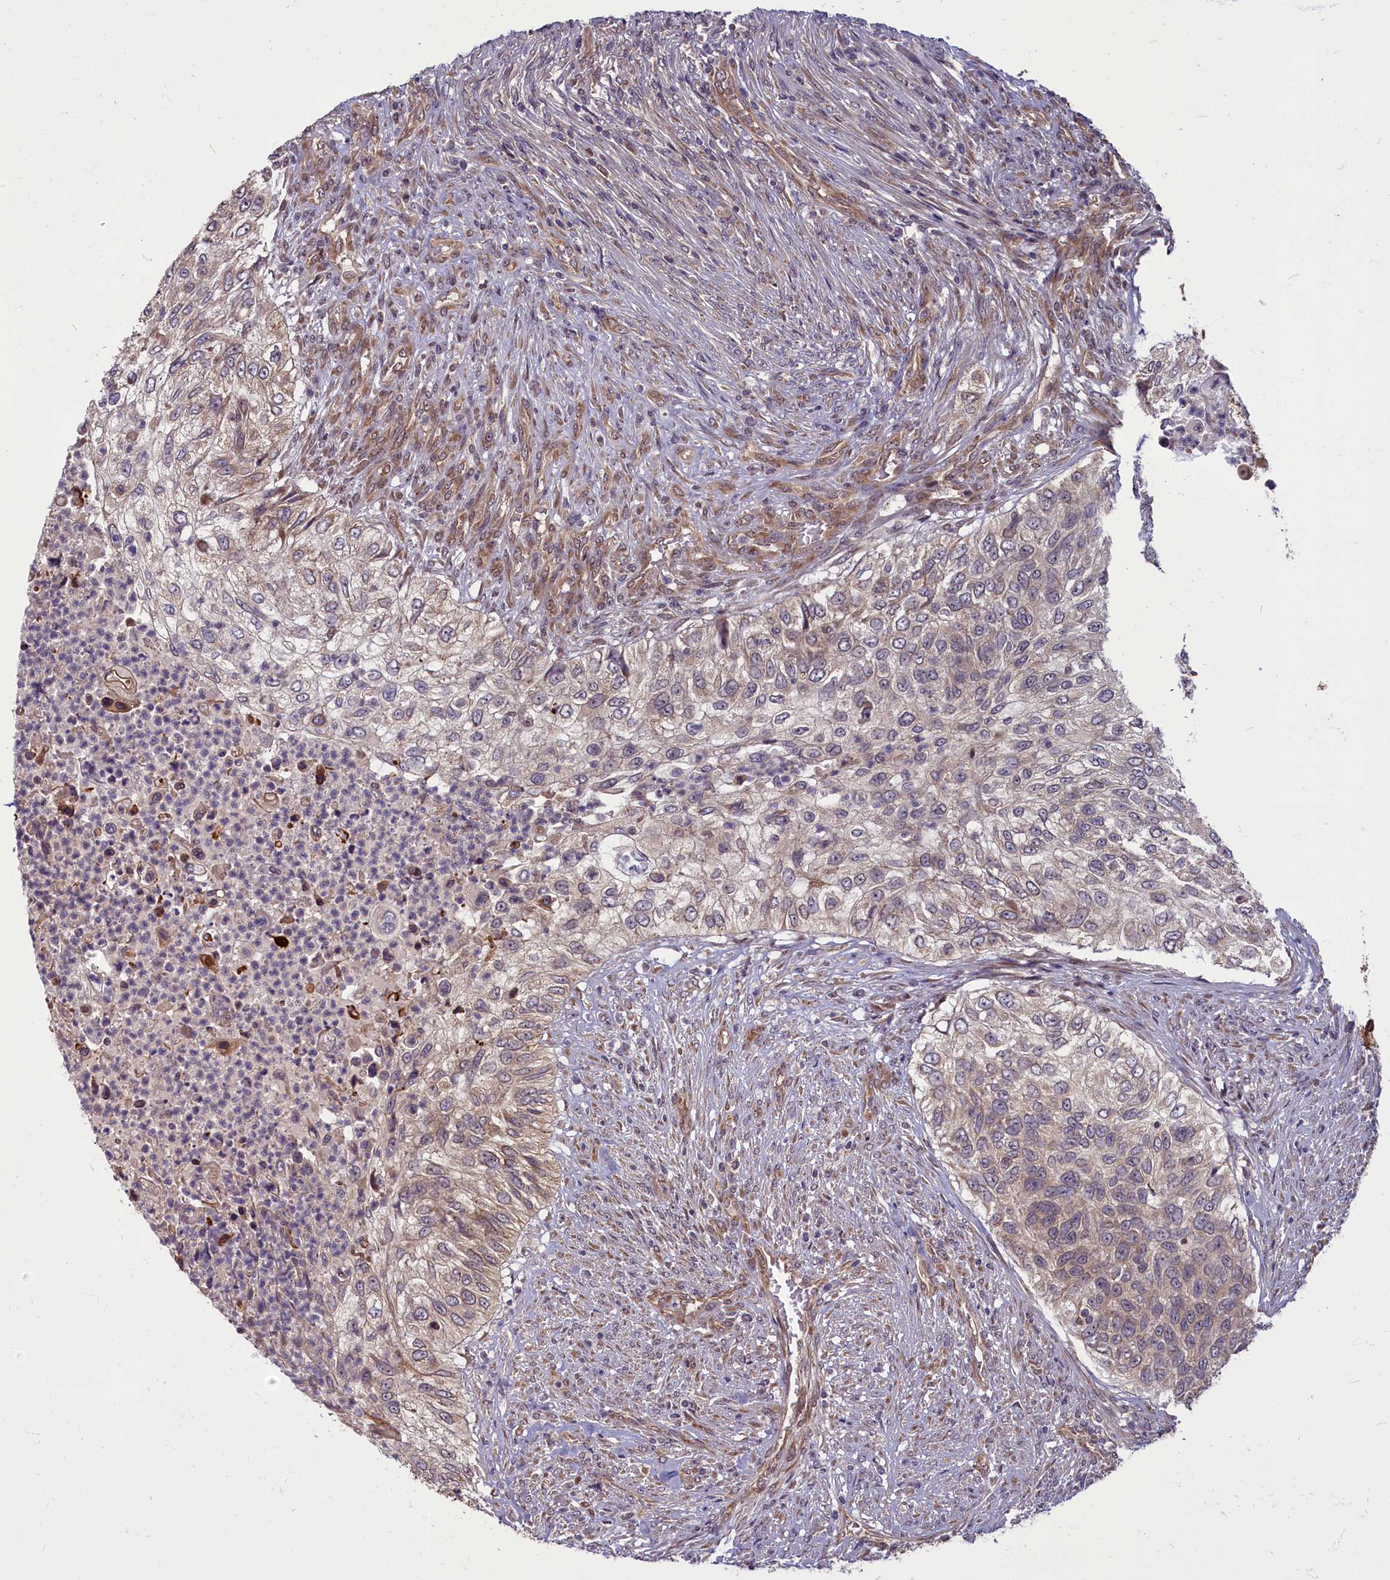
{"staining": {"intensity": "weak", "quantity": "25%-75%", "location": "cytoplasmic/membranous"}, "tissue": "urothelial cancer", "cell_type": "Tumor cells", "image_type": "cancer", "snomed": [{"axis": "morphology", "description": "Urothelial carcinoma, High grade"}, {"axis": "topography", "description": "Urinary bladder"}], "caption": "IHC of human urothelial cancer demonstrates low levels of weak cytoplasmic/membranous positivity in approximately 25%-75% of tumor cells. Nuclei are stained in blue.", "gene": "MYCBP", "patient": {"sex": "female", "age": 60}}